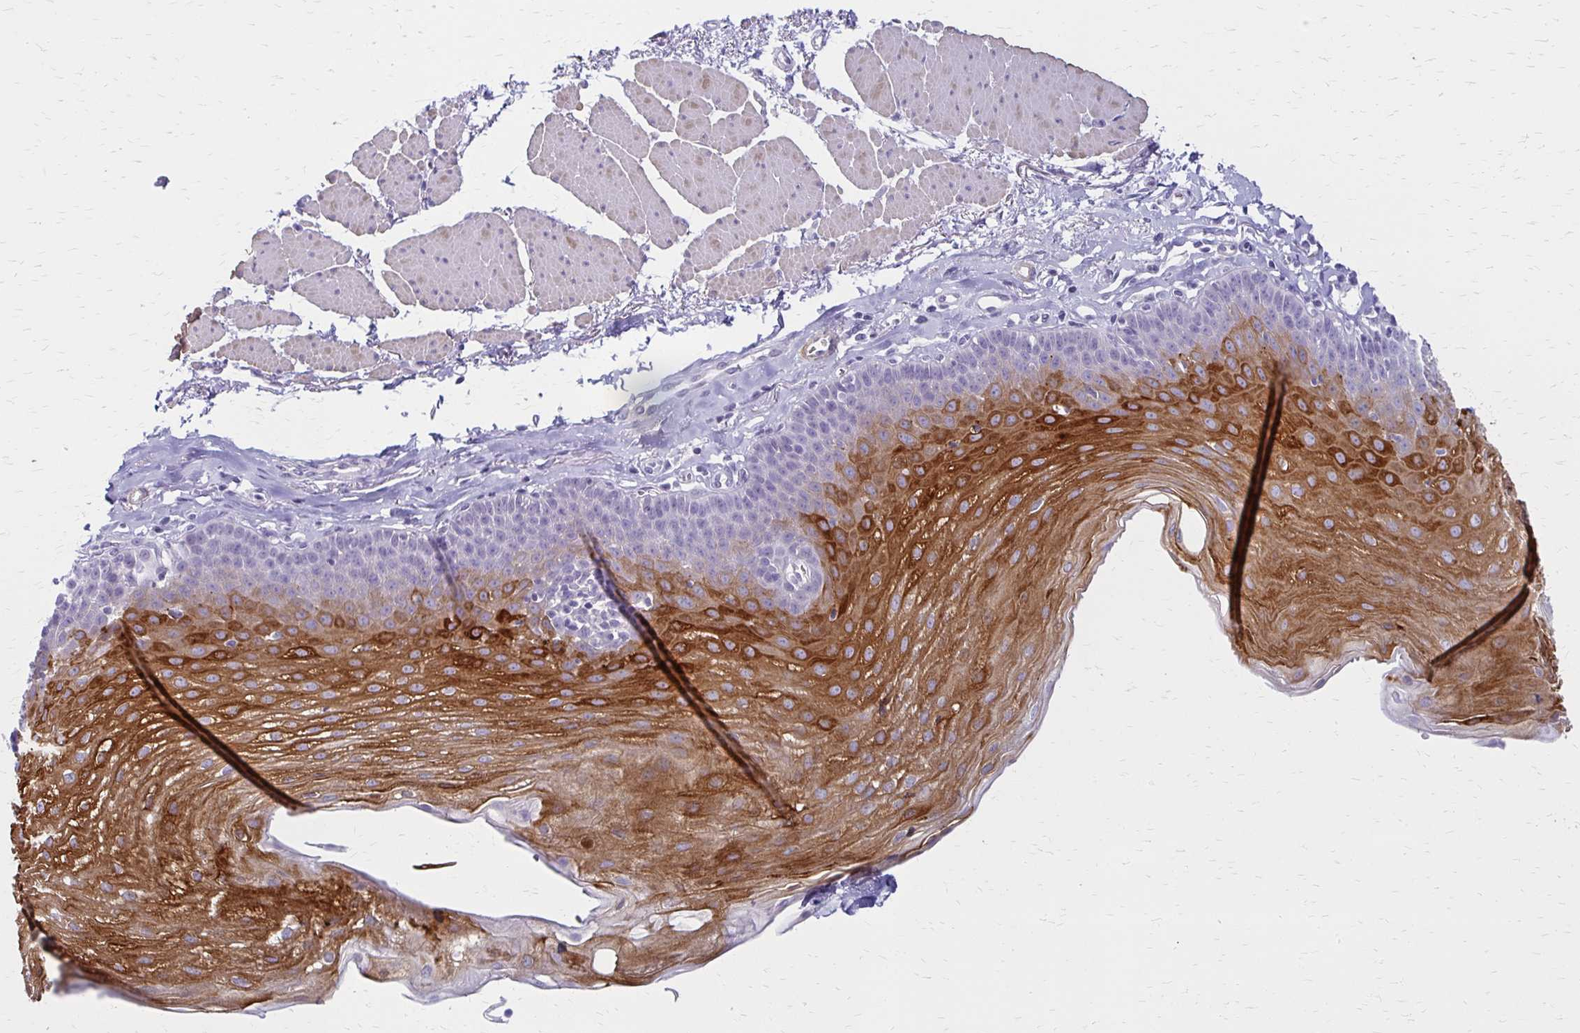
{"staining": {"intensity": "strong", "quantity": "<25%", "location": "cytoplasmic/membranous"}, "tissue": "esophagus", "cell_type": "Squamous epithelial cells", "image_type": "normal", "snomed": [{"axis": "morphology", "description": "Normal tissue, NOS"}, {"axis": "topography", "description": "Esophagus"}], "caption": "Immunohistochemistry of normal esophagus displays medium levels of strong cytoplasmic/membranous staining in approximately <25% of squamous epithelial cells.", "gene": "IVL", "patient": {"sex": "female", "age": 81}}